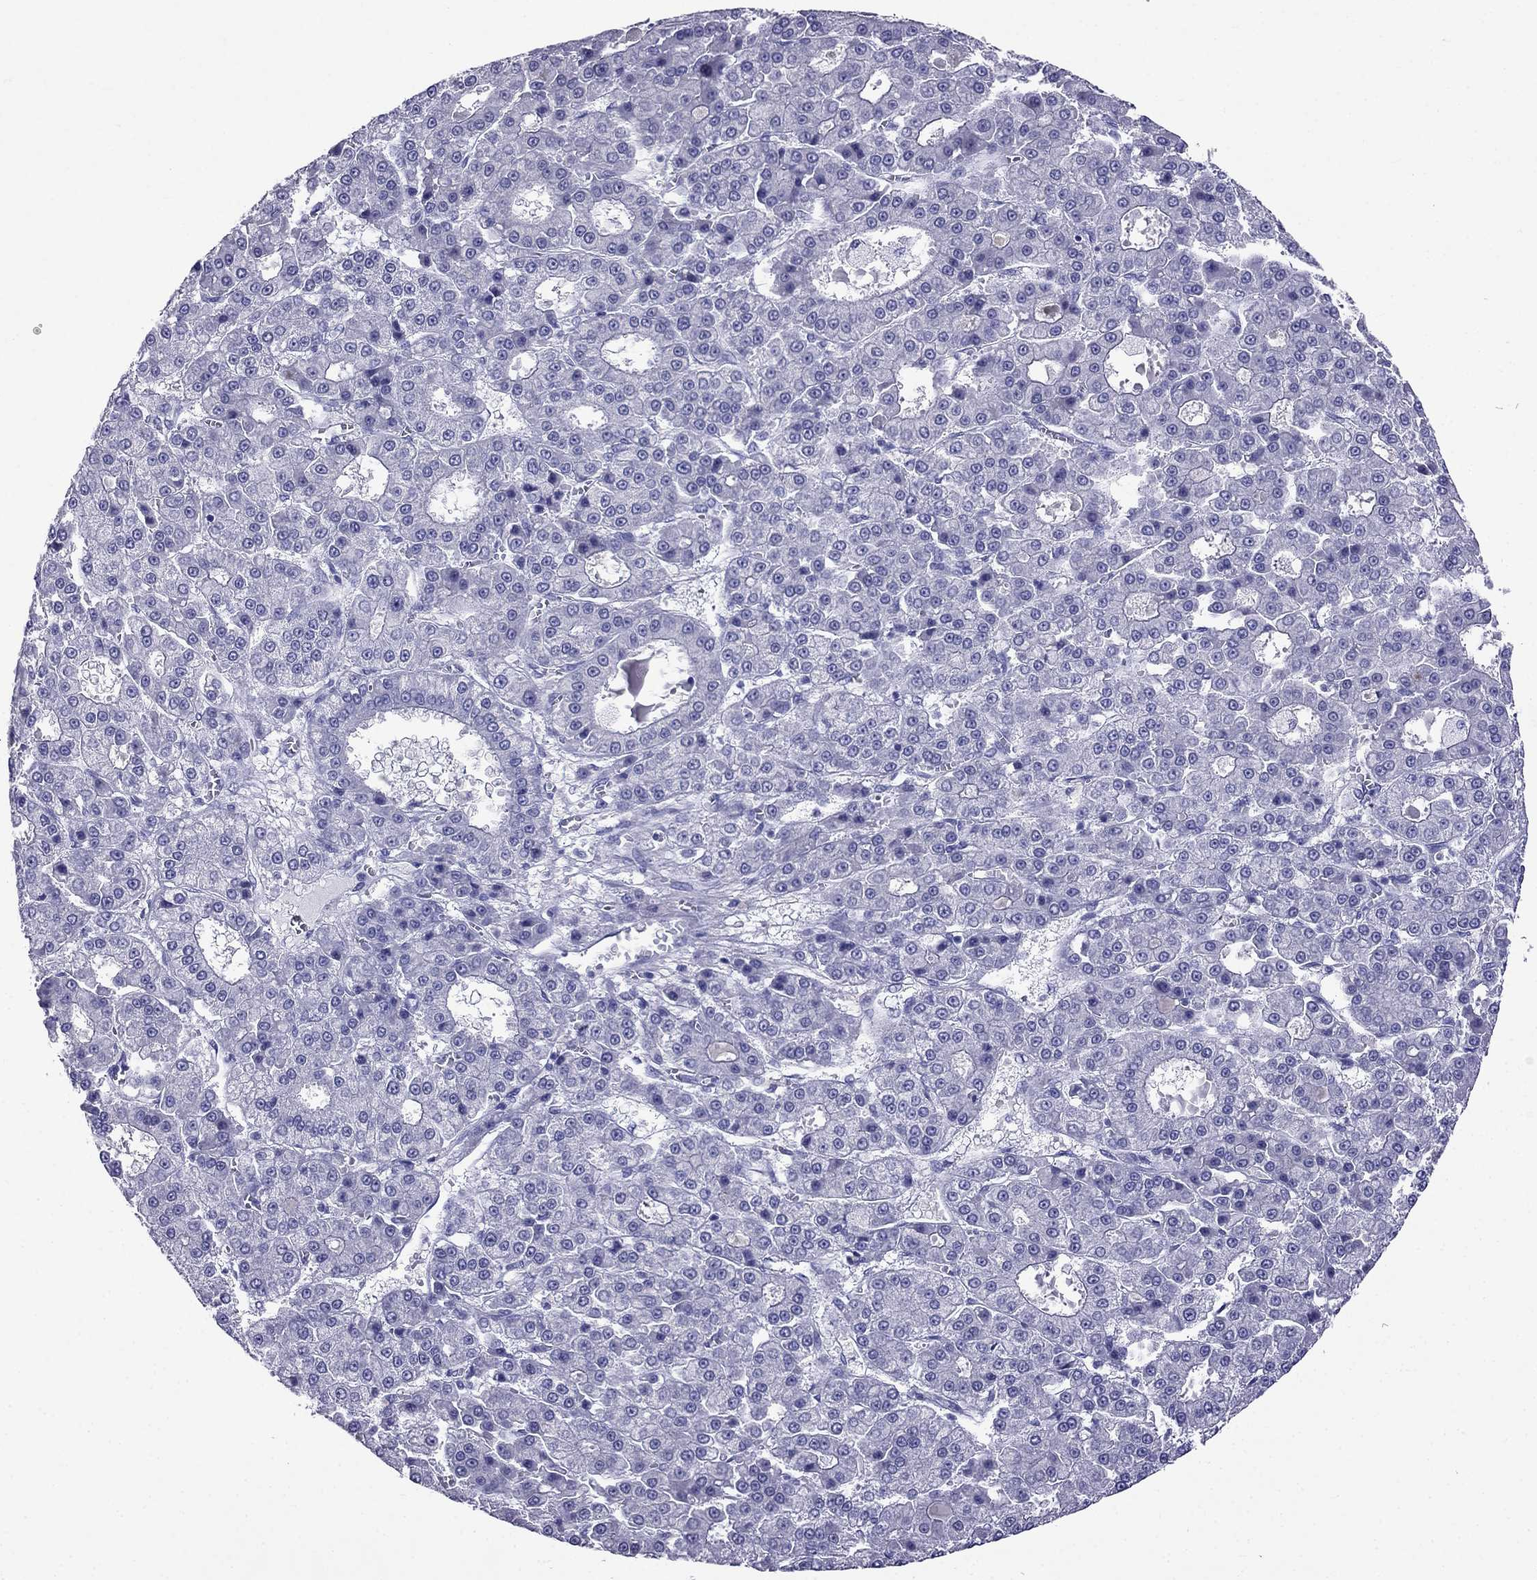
{"staining": {"intensity": "negative", "quantity": "none", "location": "none"}, "tissue": "liver cancer", "cell_type": "Tumor cells", "image_type": "cancer", "snomed": [{"axis": "morphology", "description": "Carcinoma, Hepatocellular, NOS"}, {"axis": "topography", "description": "Liver"}], "caption": "Immunohistochemistry (IHC) micrograph of hepatocellular carcinoma (liver) stained for a protein (brown), which displays no expression in tumor cells.", "gene": "ARR3", "patient": {"sex": "male", "age": 70}}